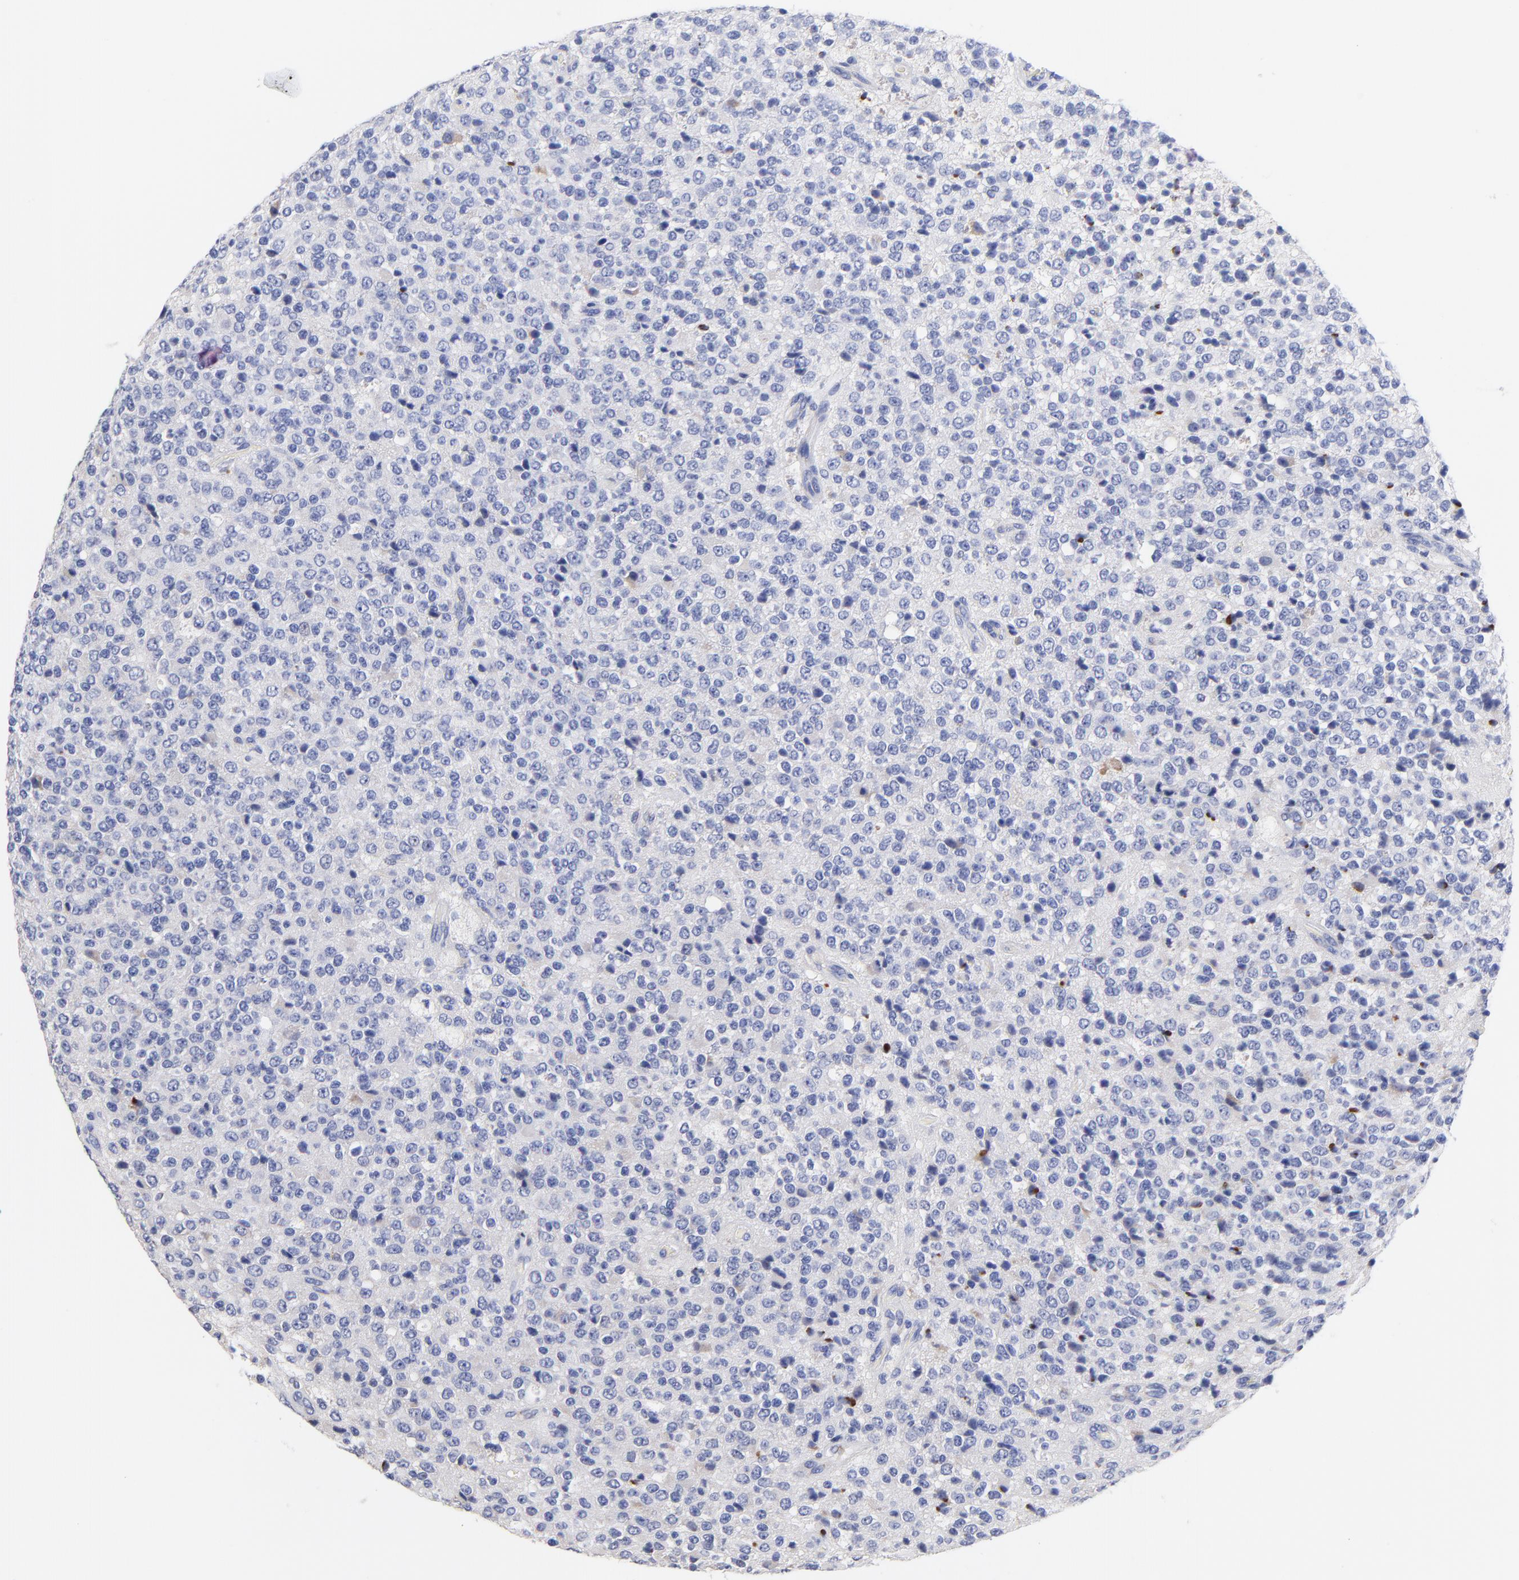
{"staining": {"intensity": "weak", "quantity": "<25%", "location": "cytoplasmic/membranous"}, "tissue": "glioma", "cell_type": "Tumor cells", "image_type": "cancer", "snomed": [{"axis": "morphology", "description": "Glioma, malignant, High grade"}, {"axis": "topography", "description": "pancreas cauda"}], "caption": "This is an immunohistochemistry (IHC) photomicrograph of human glioma. There is no staining in tumor cells.", "gene": "LAX1", "patient": {"sex": "male", "age": 60}}